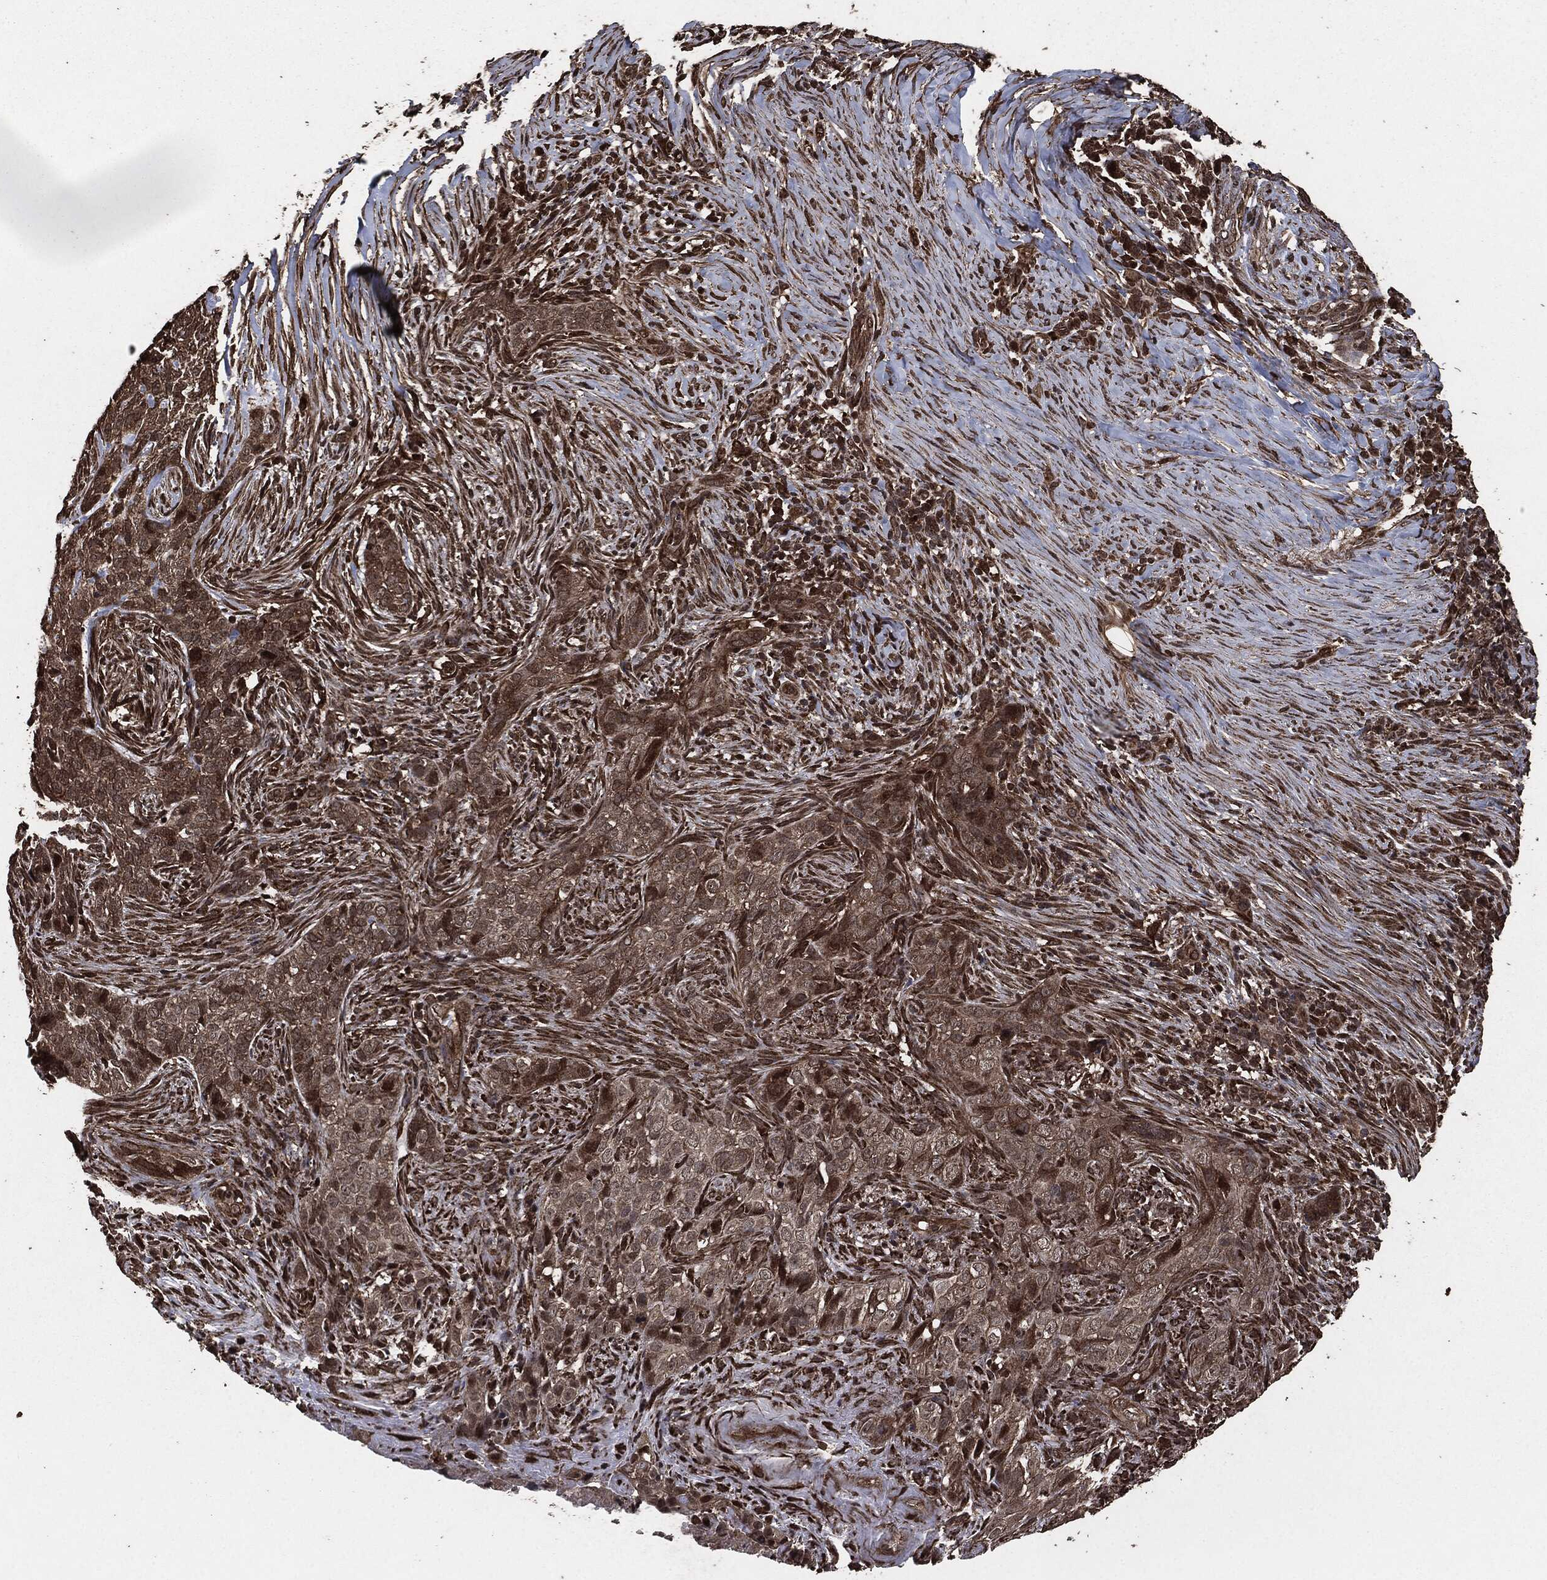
{"staining": {"intensity": "strong", "quantity": "<25%", "location": "cytoplasmic/membranous"}, "tissue": "skin cancer", "cell_type": "Tumor cells", "image_type": "cancer", "snomed": [{"axis": "morphology", "description": "Squamous cell carcinoma, NOS"}, {"axis": "topography", "description": "Skin"}], "caption": "Immunohistochemical staining of human skin cancer exhibits strong cytoplasmic/membranous protein positivity in about <25% of tumor cells. (brown staining indicates protein expression, while blue staining denotes nuclei).", "gene": "EGFR", "patient": {"sex": "male", "age": 88}}